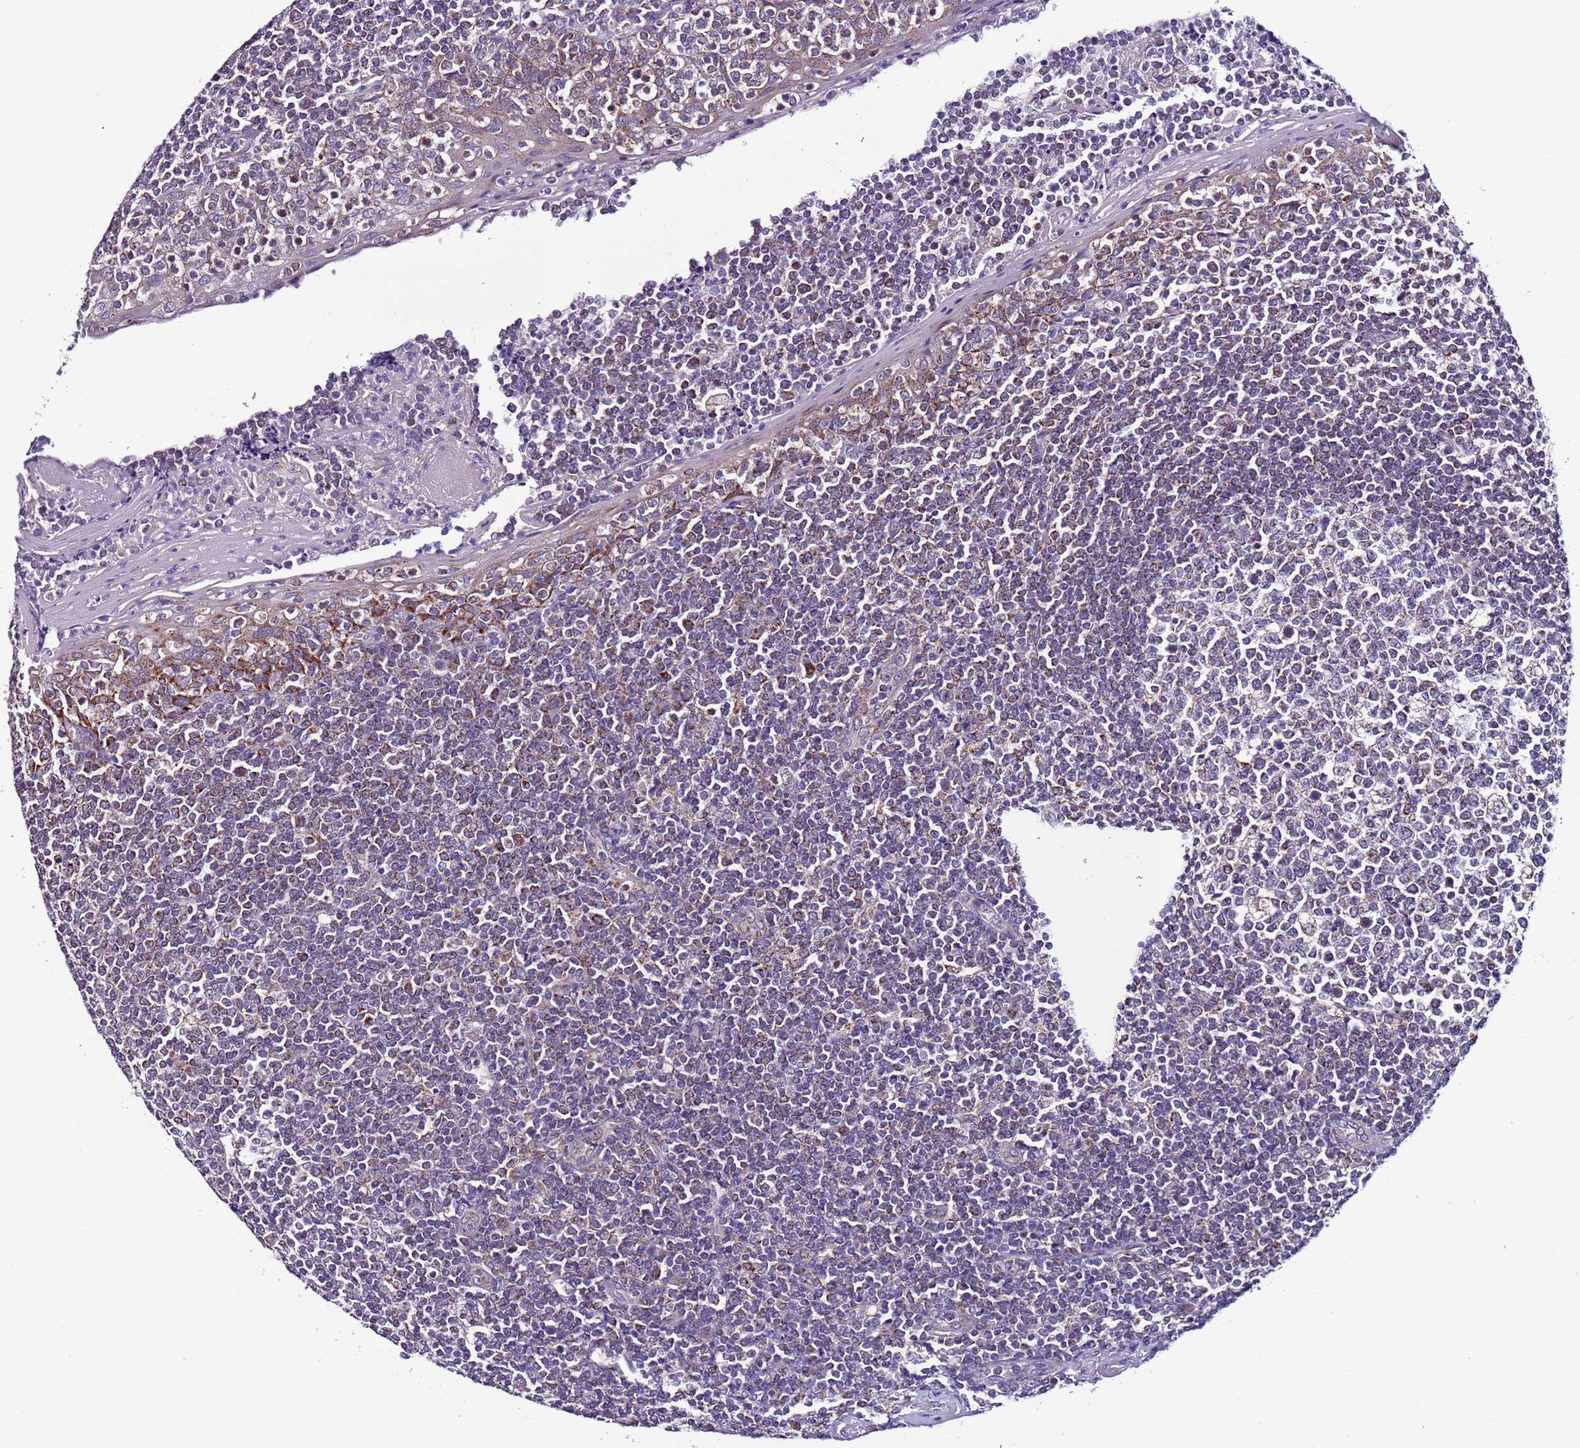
{"staining": {"intensity": "moderate", "quantity": "<25%", "location": "cytoplasmic/membranous"}, "tissue": "tonsil", "cell_type": "Germinal center cells", "image_type": "normal", "snomed": [{"axis": "morphology", "description": "Normal tissue, NOS"}, {"axis": "topography", "description": "Tonsil"}], "caption": "Germinal center cells show moderate cytoplasmic/membranous positivity in about <25% of cells in normal tonsil.", "gene": "UEVLD", "patient": {"sex": "female", "age": 19}}